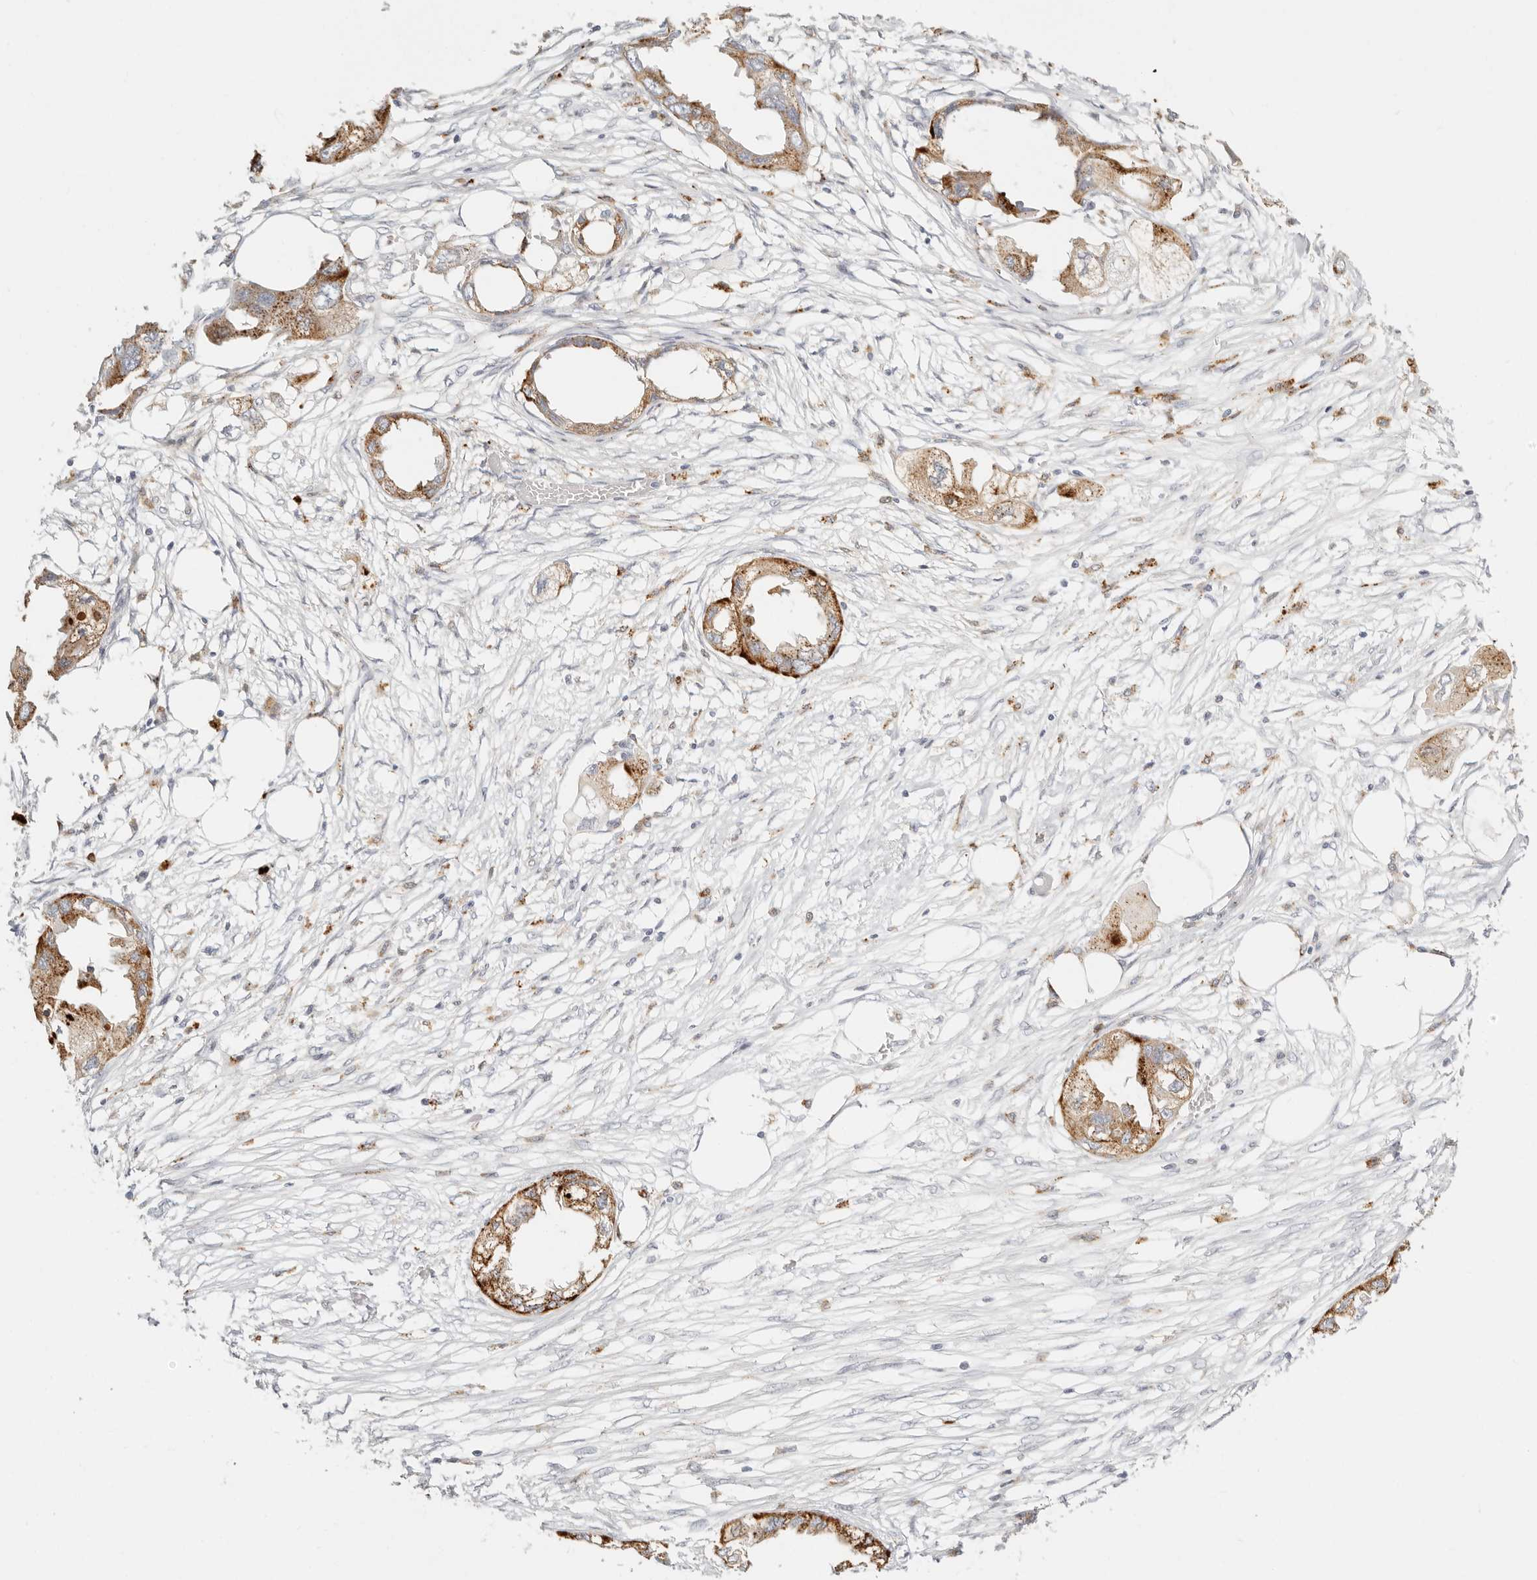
{"staining": {"intensity": "moderate", "quantity": ">75%", "location": "cytoplasmic/membranous"}, "tissue": "endometrial cancer", "cell_type": "Tumor cells", "image_type": "cancer", "snomed": [{"axis": "morphology", "description": "Adenocarcinoma, NOS"}, {"axis": "morphology", "description": "Adenocarcinoma, metastatic, NOS"}, {"axis": "topography", "description": "Adipose tissue"}, {"axis": "topography", "description": "Endometrium"}], "caption": "Immunohistochemical staining of endometrial cancer (adenocarcinoma) reveals moderate cytoplasmic/membranous protein positivity in about >75% of tumor cells. (DAB (3,3'-diaminobenzidine) IHC with brightfield microscopy, high magnification).", "gene": "RNASET2", "patient": {"sex": "female", "age": 67}}